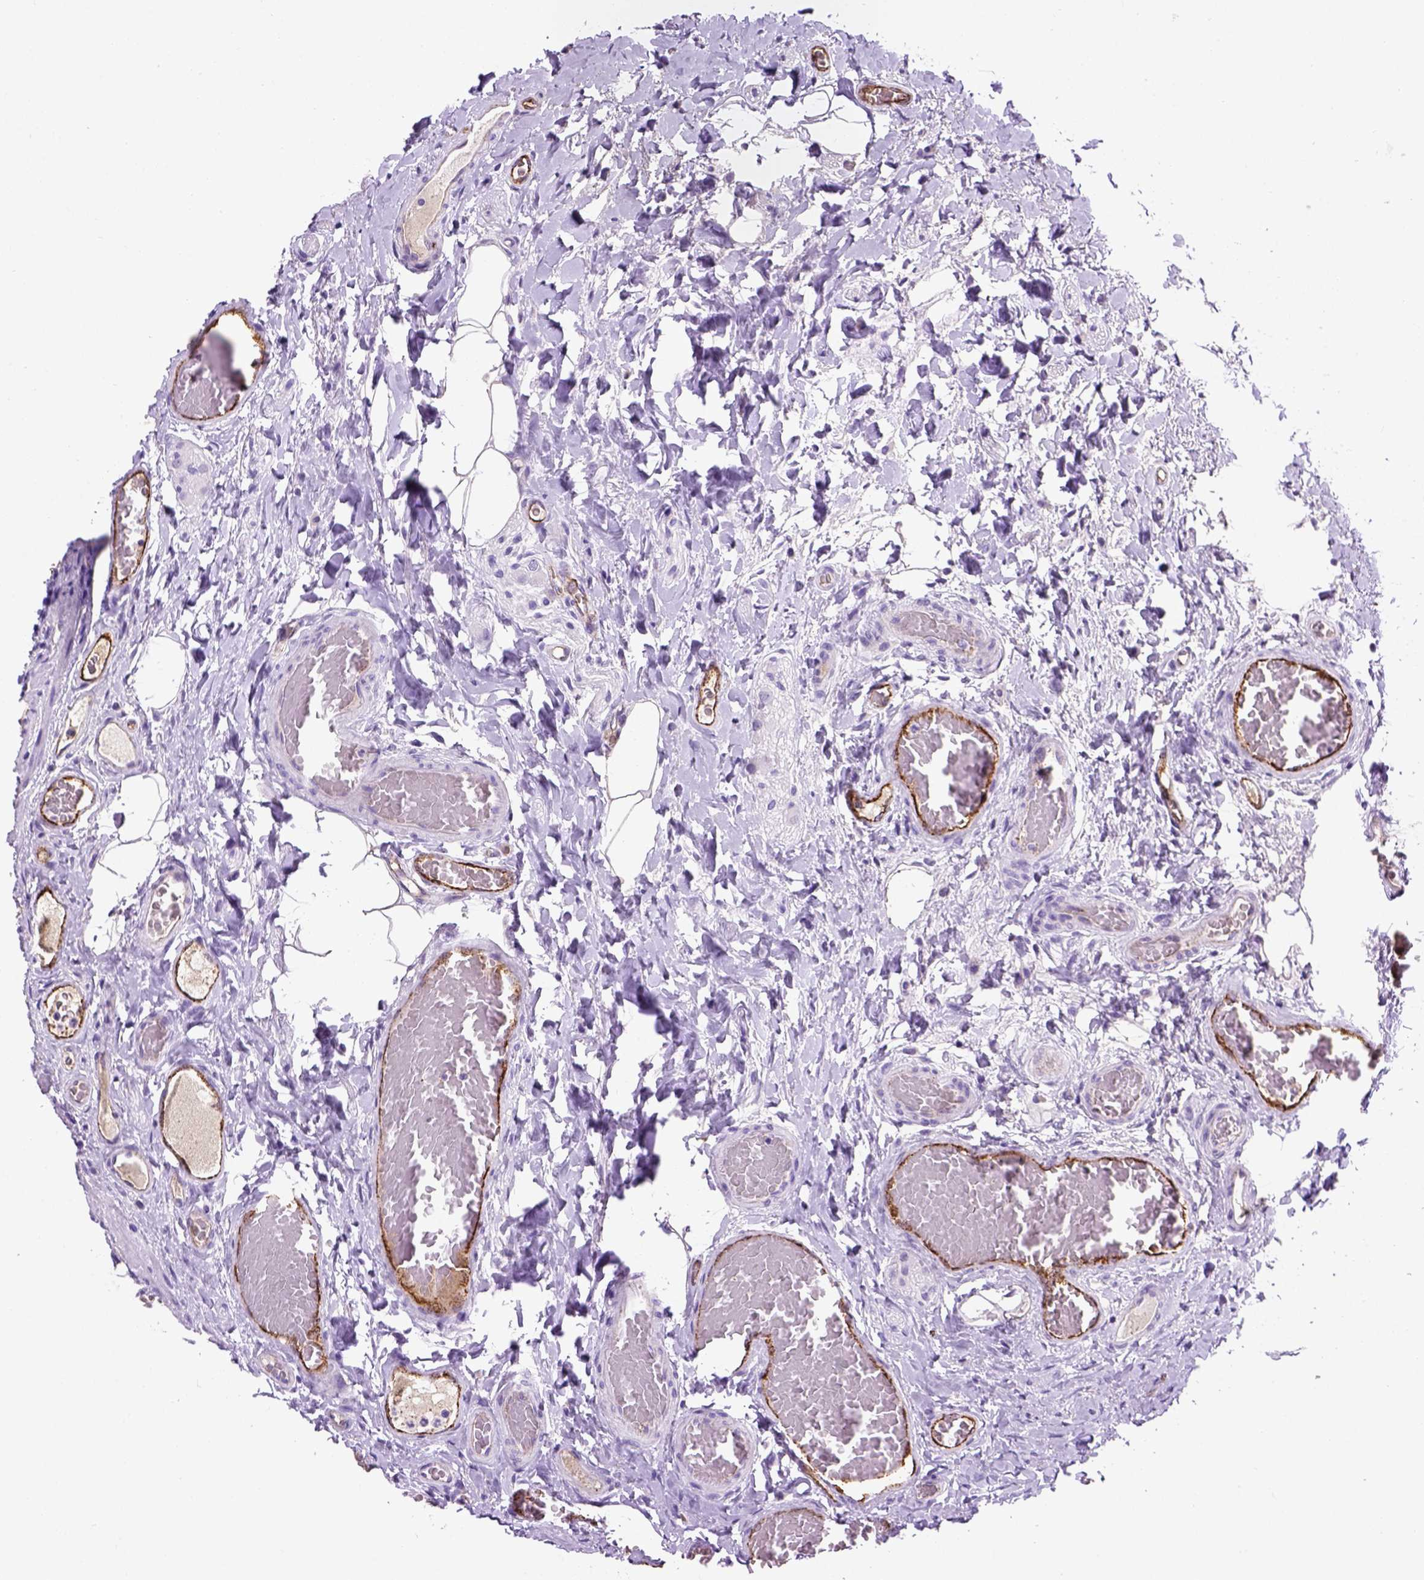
{"staining": {"intensity": "strong", "quantity": ">75%", "location": "cytoplasmic/membranous"}, "tissue": "colon", "cell_type": "Endothelial cells", "image_type": "normal", "snomed": [{"axis": "morphology", "description": "Normal tissue, NOS"}, {"axis": "topography", "description": "Colon"}], "caption": "Strong cytoplasmic/membranous protein staining is present in about >75% of endothelial cells in colon.", "gene": "VWF", "patient": {"sex": "female", "age": 65}}